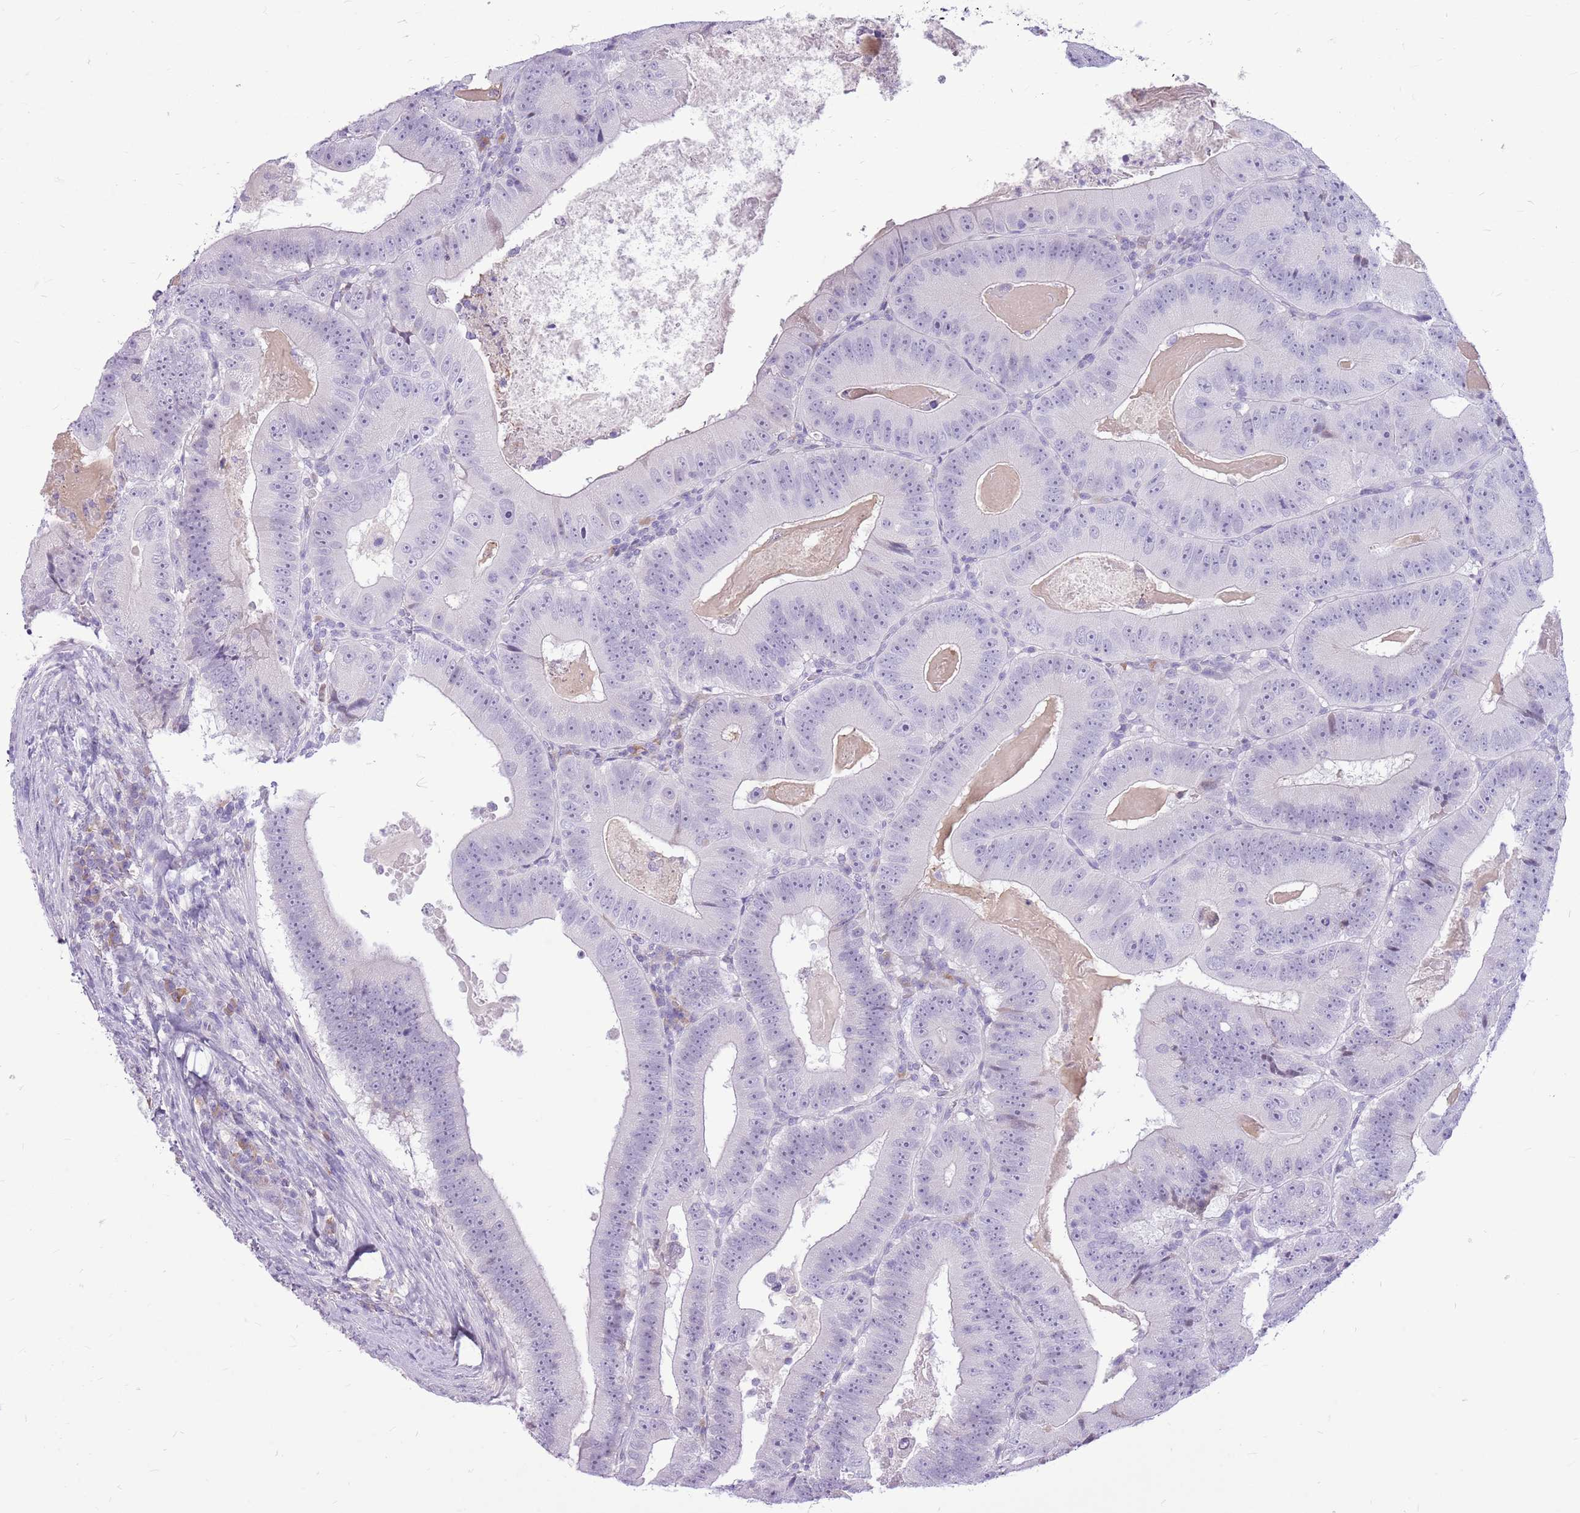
{"staining": {"intensity": "negative", "quantity": "none", "location": "none"}, "tissue": "colorectal cancer", "cell_type": "Tumor cells", "image_type": "cancer", "snomed": [{"axis": "morphology", "description": "Adenocarcinoma, NOS"}, {"axis": "topography", "description": "Colon"}], "caption": "This is a photomicrograph of IHC staining of adenocarcinoma (colorectal), which shows no positivity in tumor cells. (DAB IHC with hematoxylin counter stain).", "gene": "ZNF425", "patient": {"sex": "female", "age": 86}}